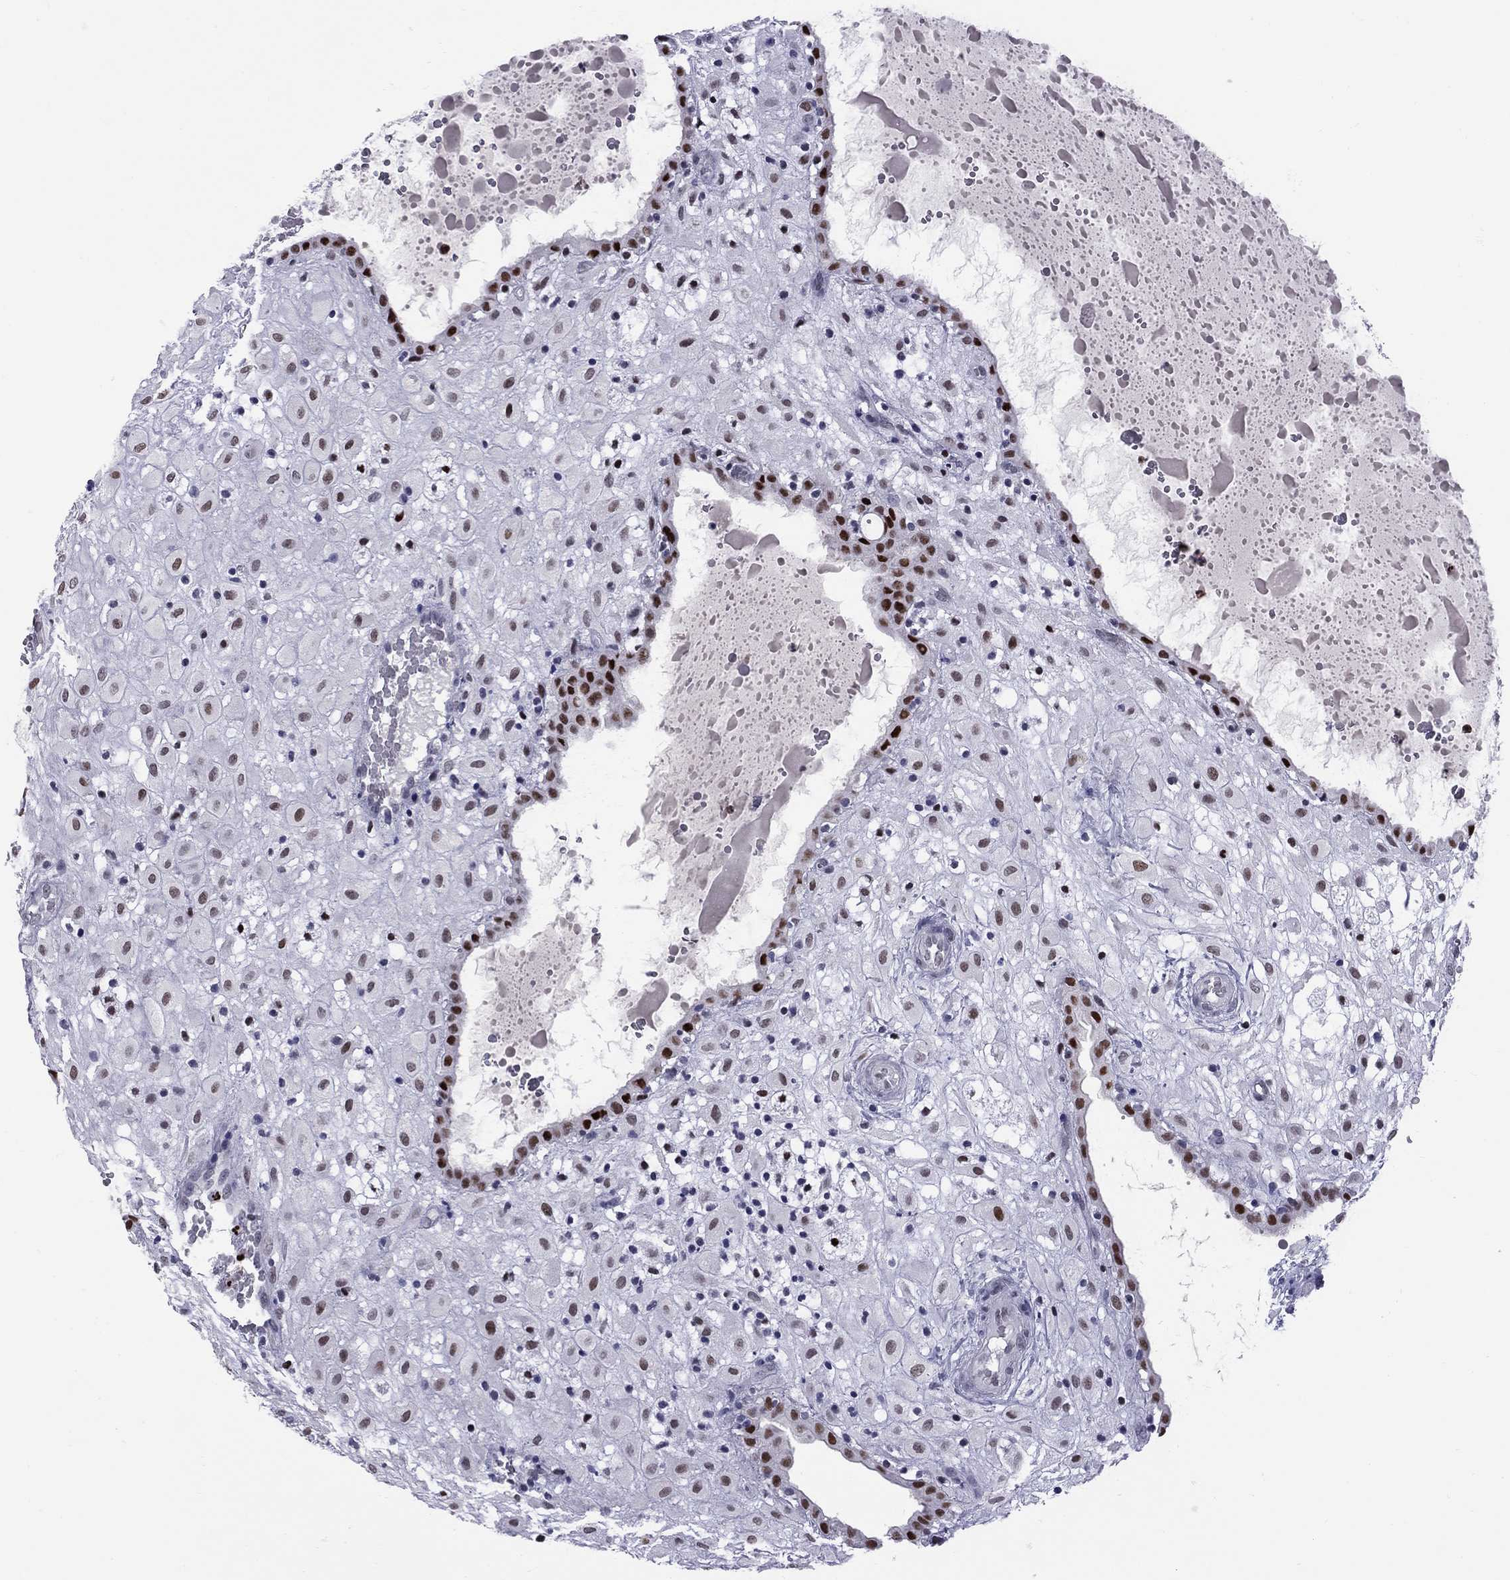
{"staining": {"intensity": "strong", "quantity": "25%-75%", "location": "nuclear"}, "tissue": "placenta", "cell_type": "Decidual cells", "image_type": "normal", "snomed": [{"axis": "morphology", "description": "Normal tissue, NOS"}, {"axis": "topography", "description": "Placenta"}], "caption": "Human placenta stained for a protein (brown) reveals strong nuclear positive expression in approximately 25%-75% of decidual cells.", "gene": "PCGF3", "patient": {"sex": "female", "age": 24}}